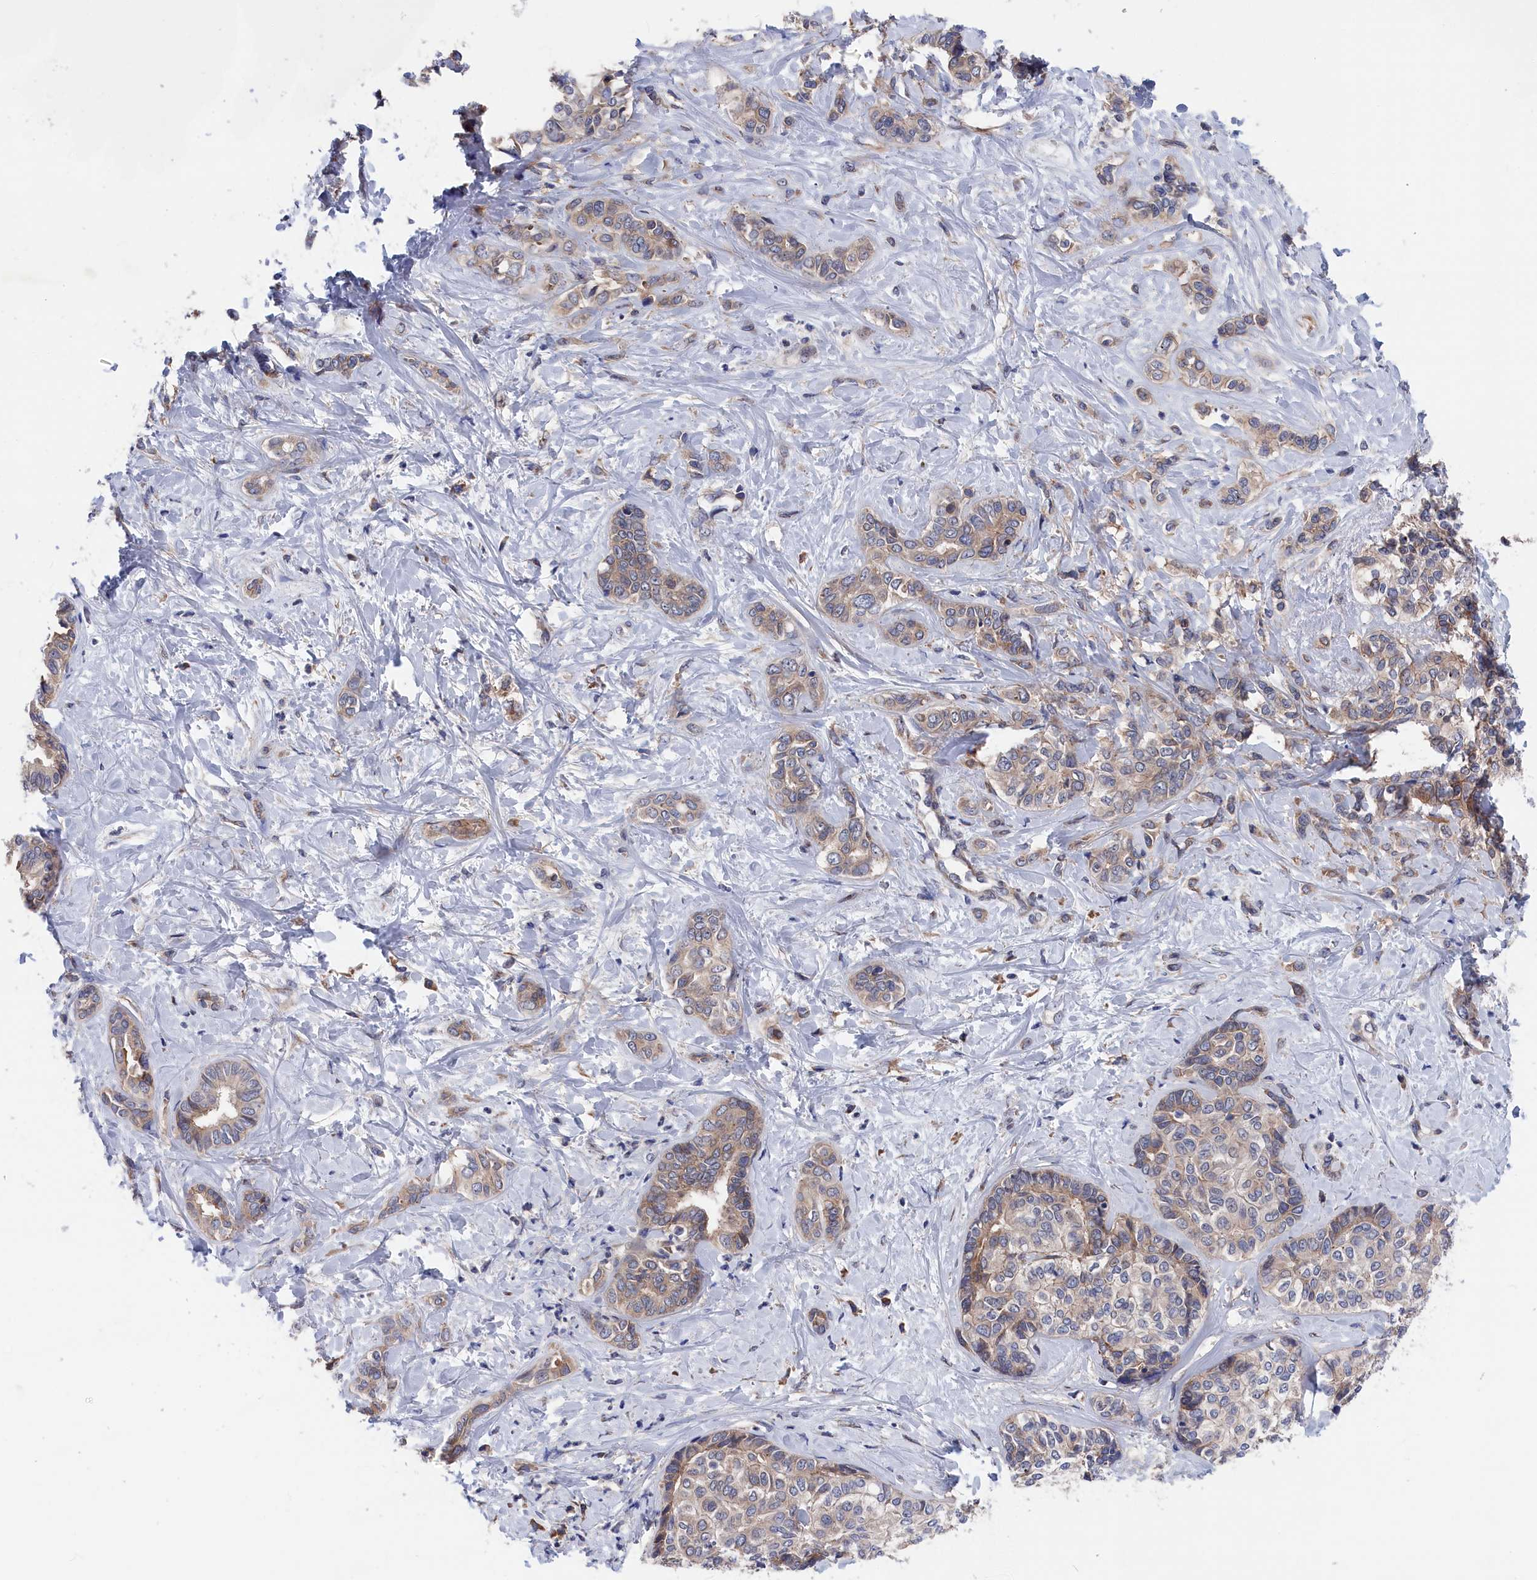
{"staining": {"intensity": "weak", "quantity": ">75%", "location": "cytoplasmic/membranous"}, "tissue": "liver cancer", "cell_type": "Tumor cells", "image_type": "cancer", "snomed": [{"axis": "morphology", "description": "Cholangiocarcinoma"}, {"axis": "topography", "description": "Liver"}], "caption": "High-magnification brightfield microscopy of liver cholangiocarcinoma stained with DAB (brown) and counterstained with hematoxylin (blue). tumor cells exhibit weak cytoplasmic/membranous positivity is identified in approximately>75% of cells.", "gene": "CYB5D2", "patient": {"sex": "female", "age": 77}}